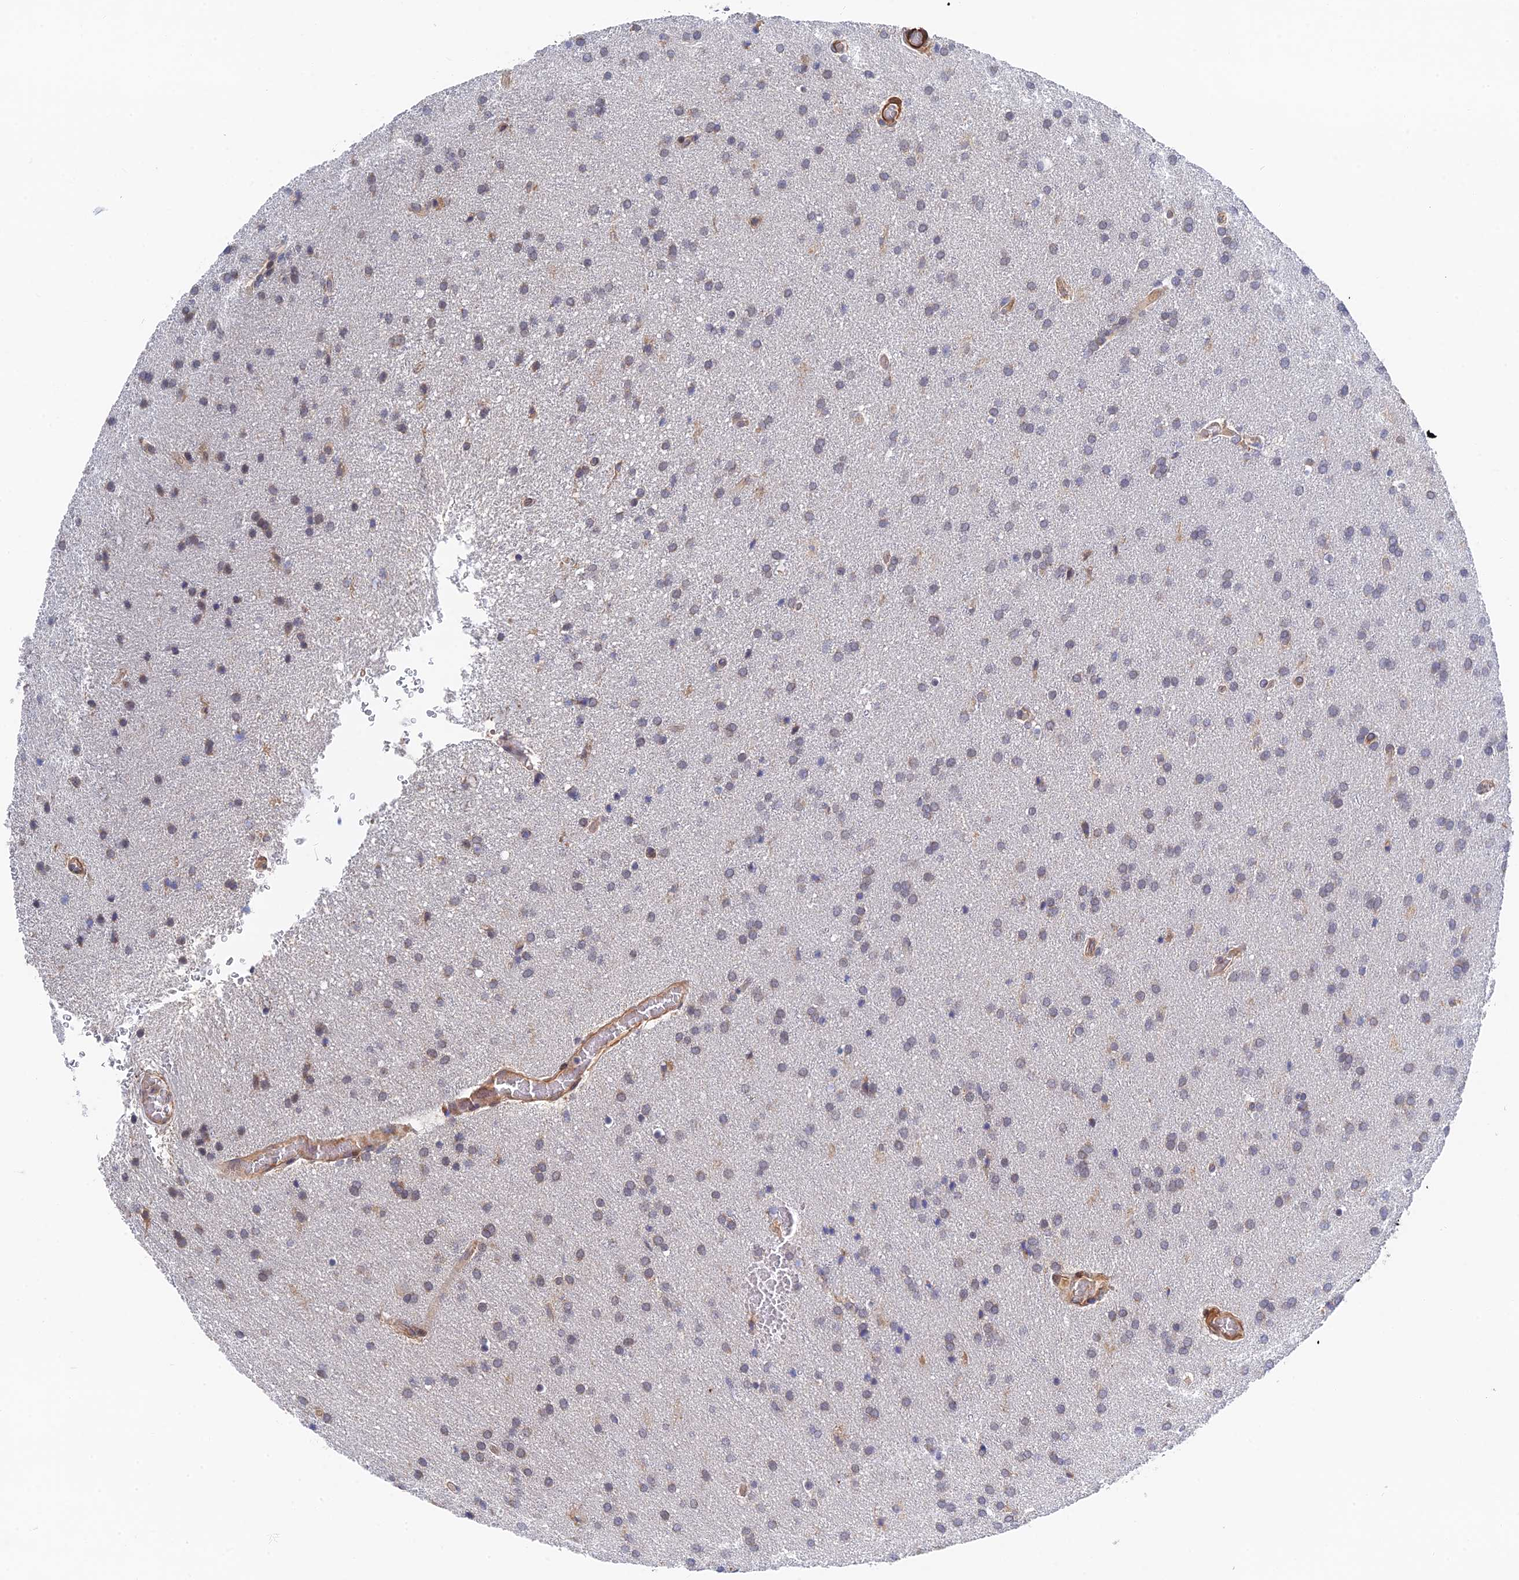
{"staining": {"intensity": "negative", "quantity": "none", "location": "none"}, "tissue": "glioma", "cell_type": "Tumor cells", "image_type": "cancer", "snomed": [{"axis": "morphology", "description": "Glioma, malignant, Low grade"}, {"axis": "topography", "description": "Brain"}], "caption": "IHC histopathology image of malignant glioma (low-grade) stained for a protein (brown), which exhibits no expression in tumor cells.", "gene": "ZNF320", "patient": {"sex": "female", "age": 32}}